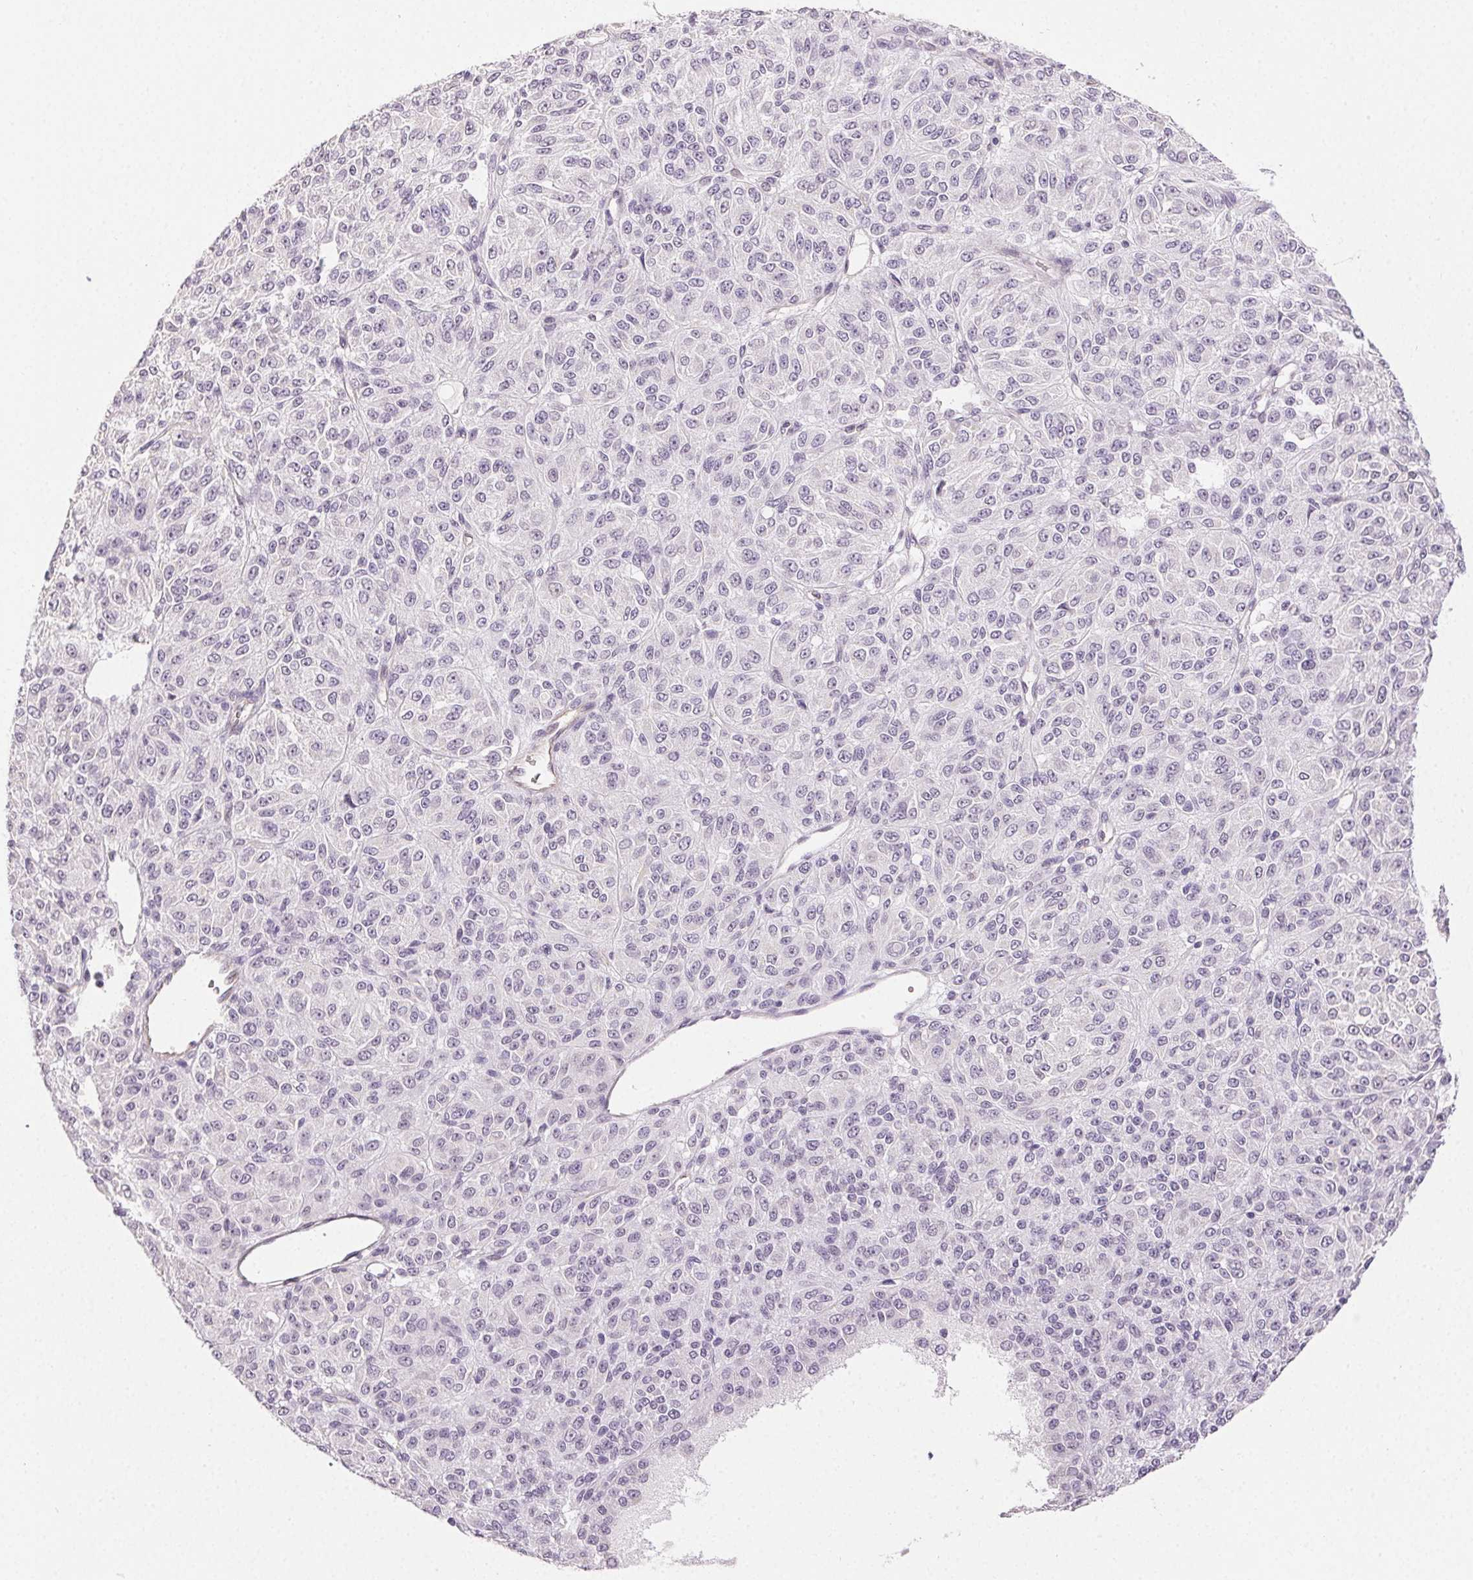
{"staining": {"intensity": "negative", "quantity": "none", "location": "none"}, "tissue": "melanoma", "cell_type": "Tumor cells", "image_type": "cancer", "snomed": [{"axis": "morphology", "description": "Malignant melanoma, Metastatic site"}, {"axis": "topography", "description": "Brain"}], "caption": "Melanoma was stained to show a protein in brown. There is no significant positivity in tumor cells.", "gene": "PLCB1", "patient": {"sex": "female", "age": 56}}